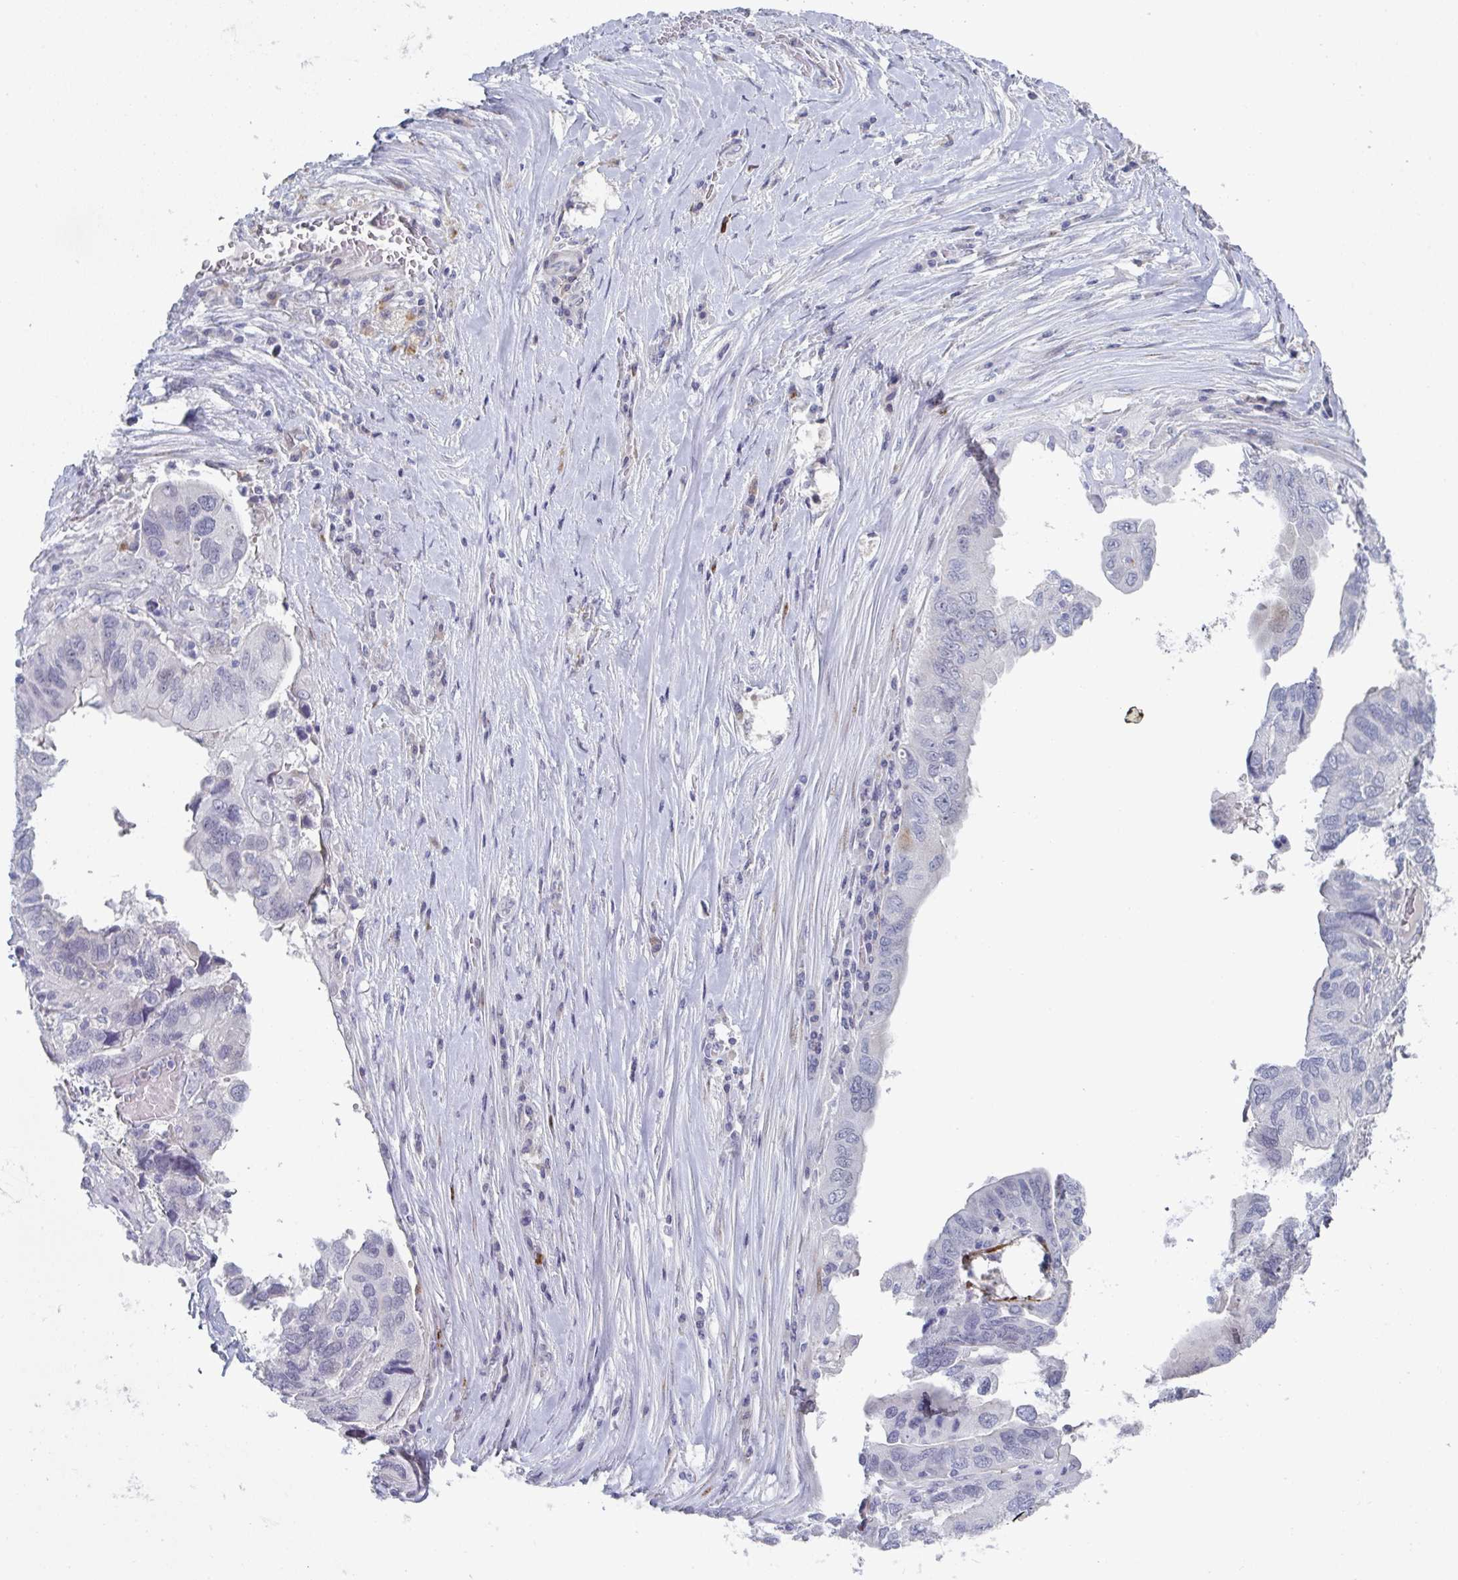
{"staining": {"intensity": "negative", "quantity": "none", "location": "none"}, "tissue": "ovarian cancer", "cell_type": "Tumor cells", "image_type": "cancer", "snomed": [{"axis": "morphology", "description": "Cystadenocarcinoma, serous, NOS"}, {"axis": "topography", "description": "Ovary"}], "caption": "Tumor cells are negative for protein expression in human serous cystadenocarcinoma (ovarian).", "gene": "A1CF", "patient": {"sex": "female", "age": 79}}